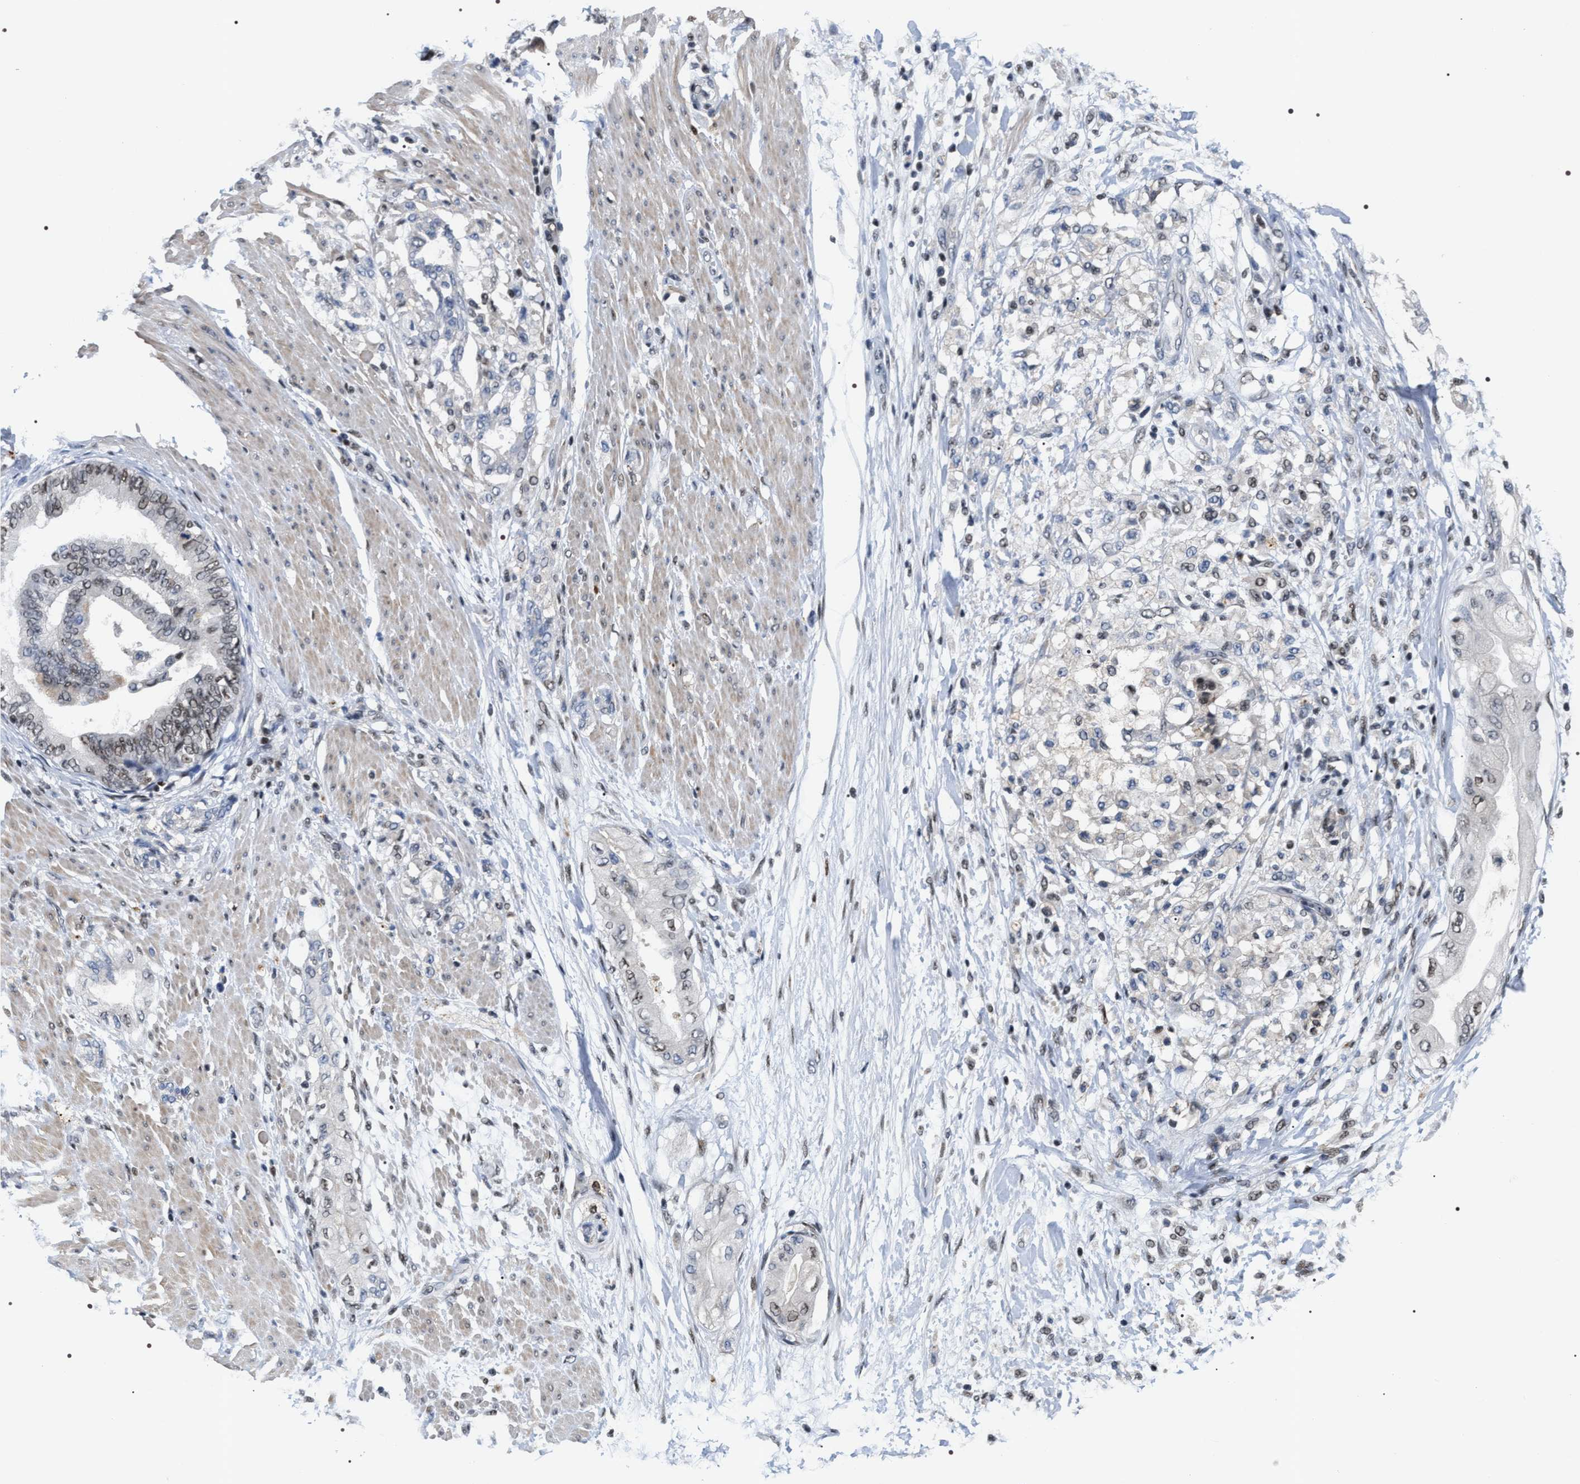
{"staining": {"intensity": "moderate", "quantity": ">75%", "location": "nuclear"}, "tissue": "adipose tissue", "cell_type": "Adipocytes", "image_type": "normal", "snomed": [{"axis": "morphology", "description": "Normal tissue, NOS"}, {"axis": "morphology", "description": "Adenocarcinoma, NOS"}, {"axis": "topography", "description": "Duodenum"}, {"axis": "topography", "description": "Peripheral nerve tissue"}], "caption": "The micrograph displays immunohistochemical staining of normal adipose tissue. There is moderate nuclear positivity is identified in approximately >75% of adipocytes. The staining was performed using DAB to visualize the protein expression in brown, while the nuclei were stained in blue with hematoxylin (Magnification: 20x).", "gene": "C7orf25", "patient": {"sex": "female", "age": 60}}